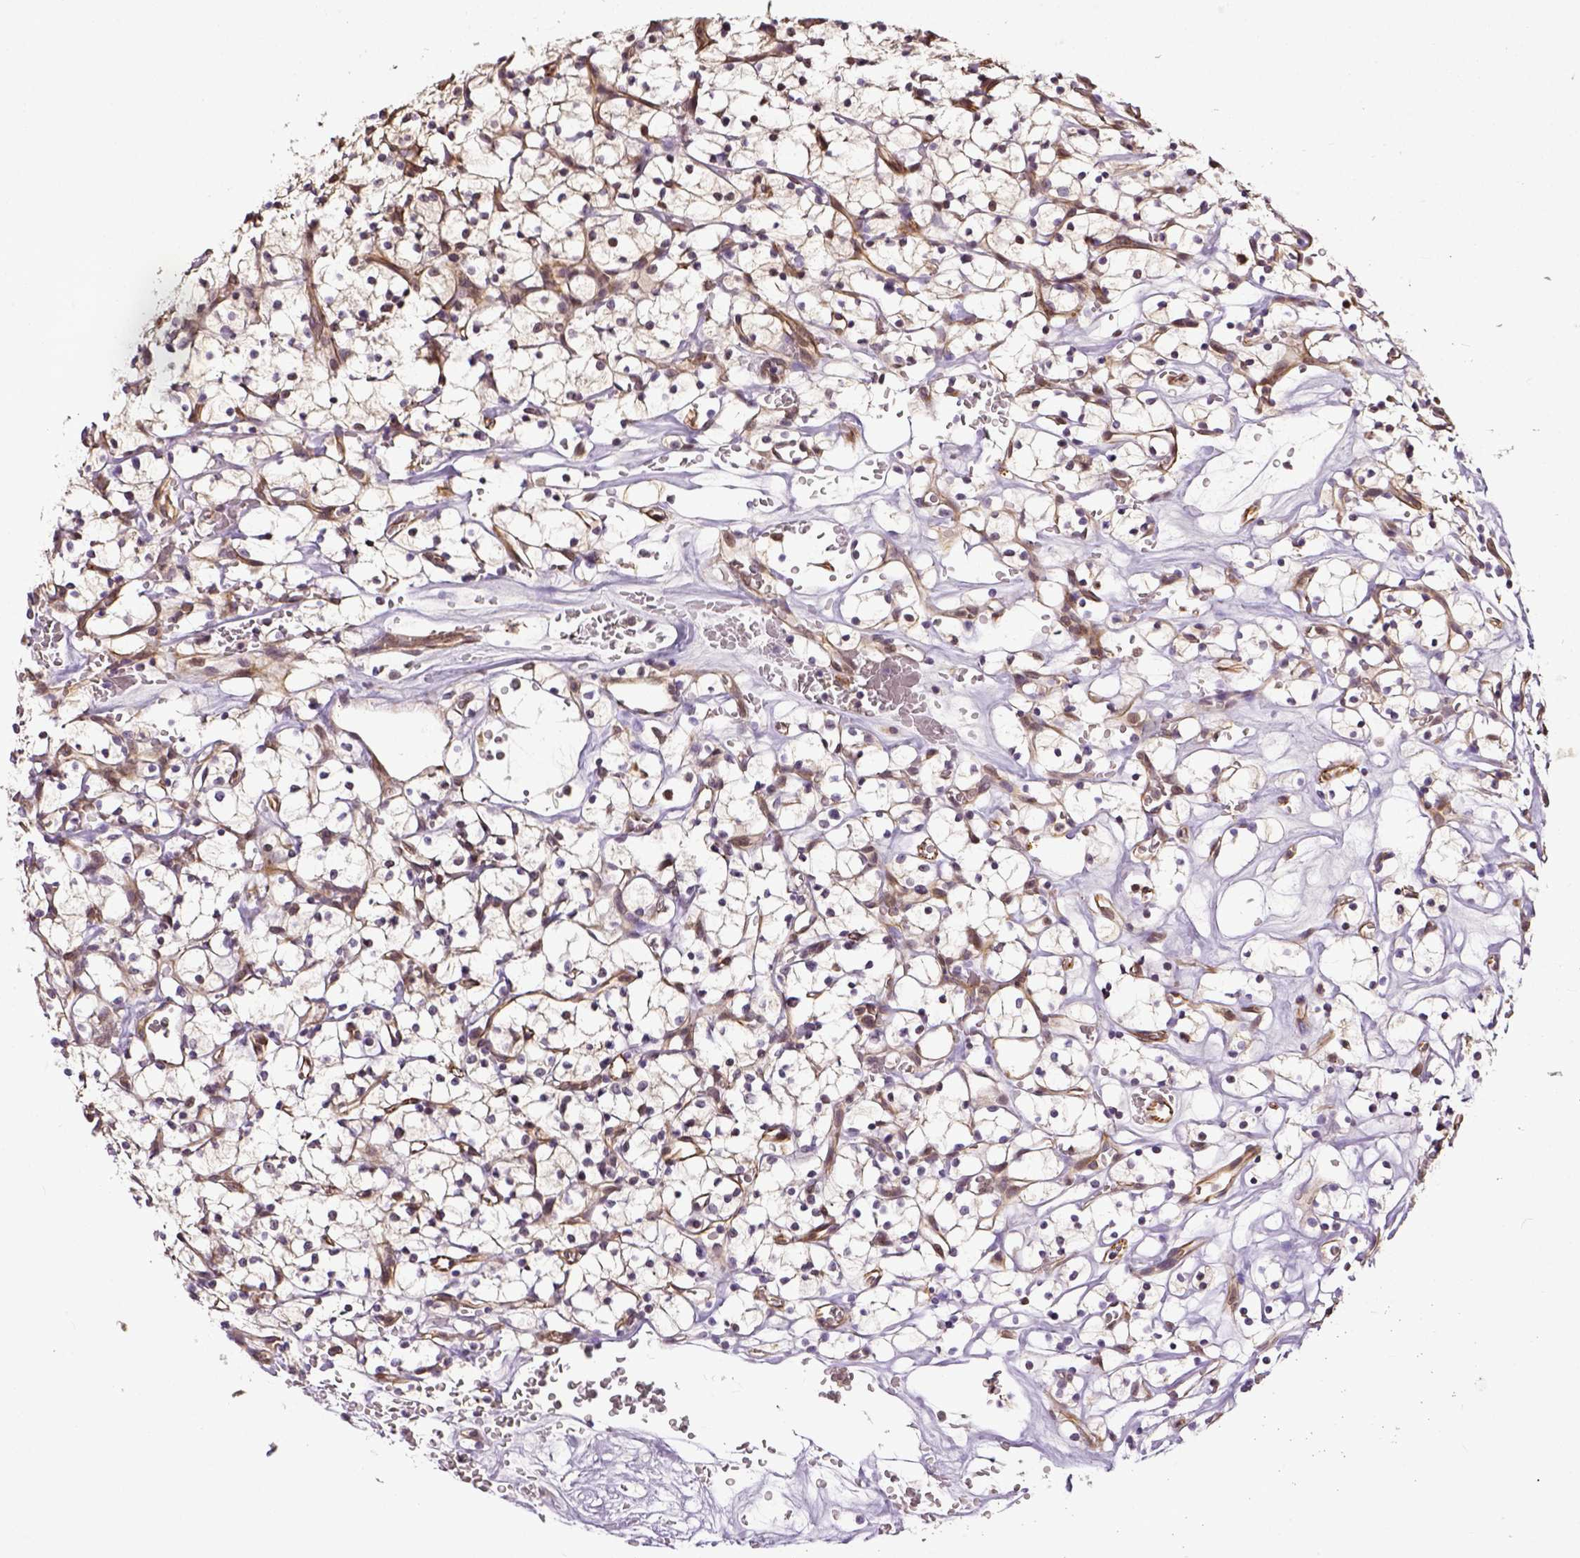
{"staining": {"intensity": "weak", "quantity": "25%-75%", "location": "cytoplasmic/membranous"}, "tissue": "renal cancer", "cell_type": "Tumor cells", "image_type": "cancer", "snomed": [{"axis": "morphology", "description": "Adenocarcinoma, NOS"}, {"axis": "topography", "description": "Kidney"}], "caption": "Protein positivity by IHC reveals weak cytoplasmic/membranous staining in about 25%-75% of tumor cells in renal adenocarcinoma. The staining is performed using DAB brown chromogen to label protein expression. The nuclei are counter-stained blue using hematoxylin.", "gene": "DICER1", "patient": {"sex": "female", "age": 64}}